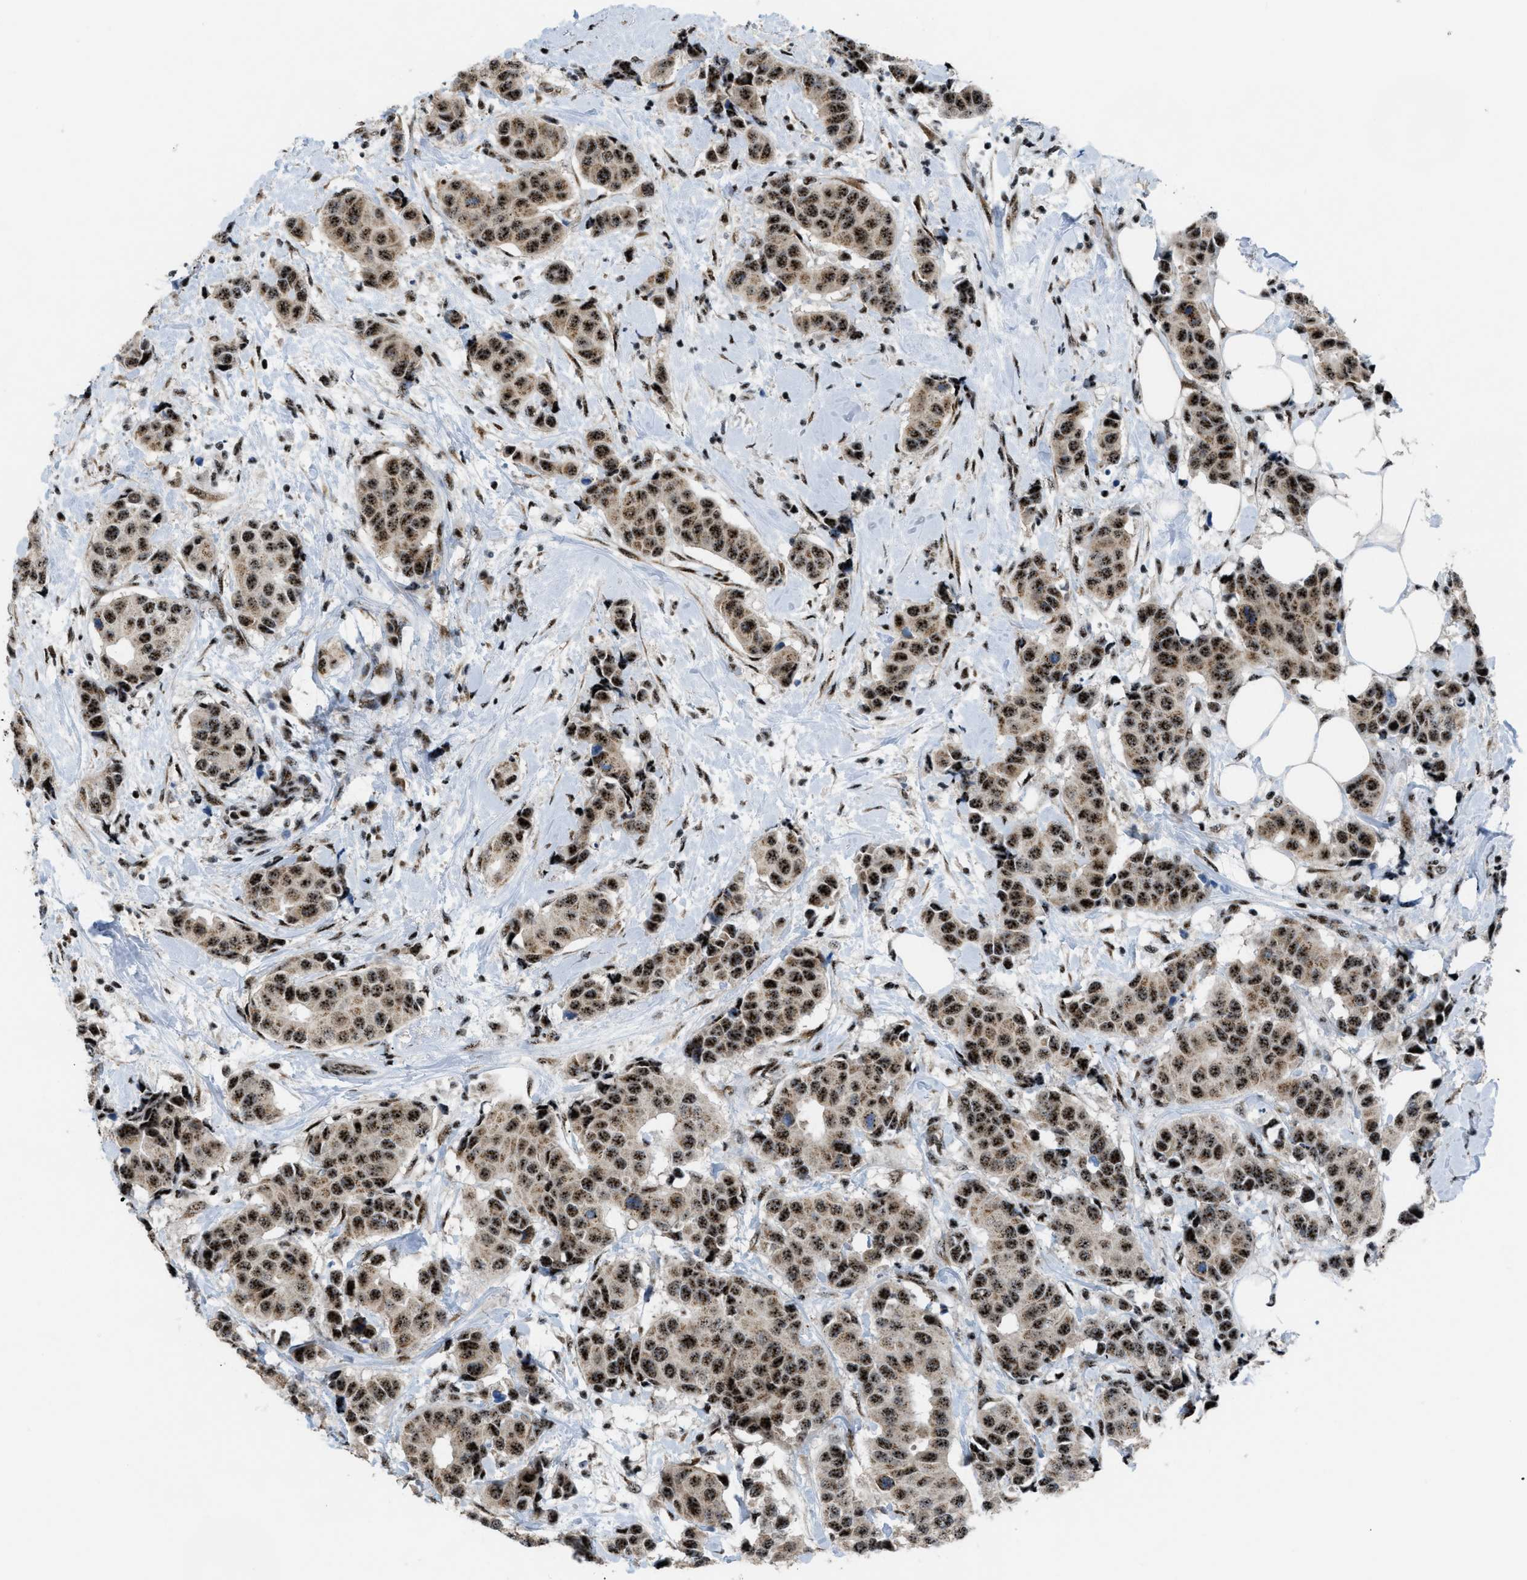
{"staining": {"intensity": "strong", "quantity": ">75%", "location": "nuclear"}, "tissue": "breast cancer", "cell_type": "Tumor cells", "image_type": "cancer", "snomed": [{"axis": "morphology", "description": "Normal tissue, NOS"}, {"axis": "morphology", "description": "Duct carcinoma"}, {"axis": "topography", "description": "Breast"}], "caption": "Human breast cancer (infiltrating ductal carcinoma) stained with a brown dye shows strong nuclear positive positivity in approximately >75% of tumor cells.", "gene": "CDR2", "patient": {"sex": "female", "age": 39}}